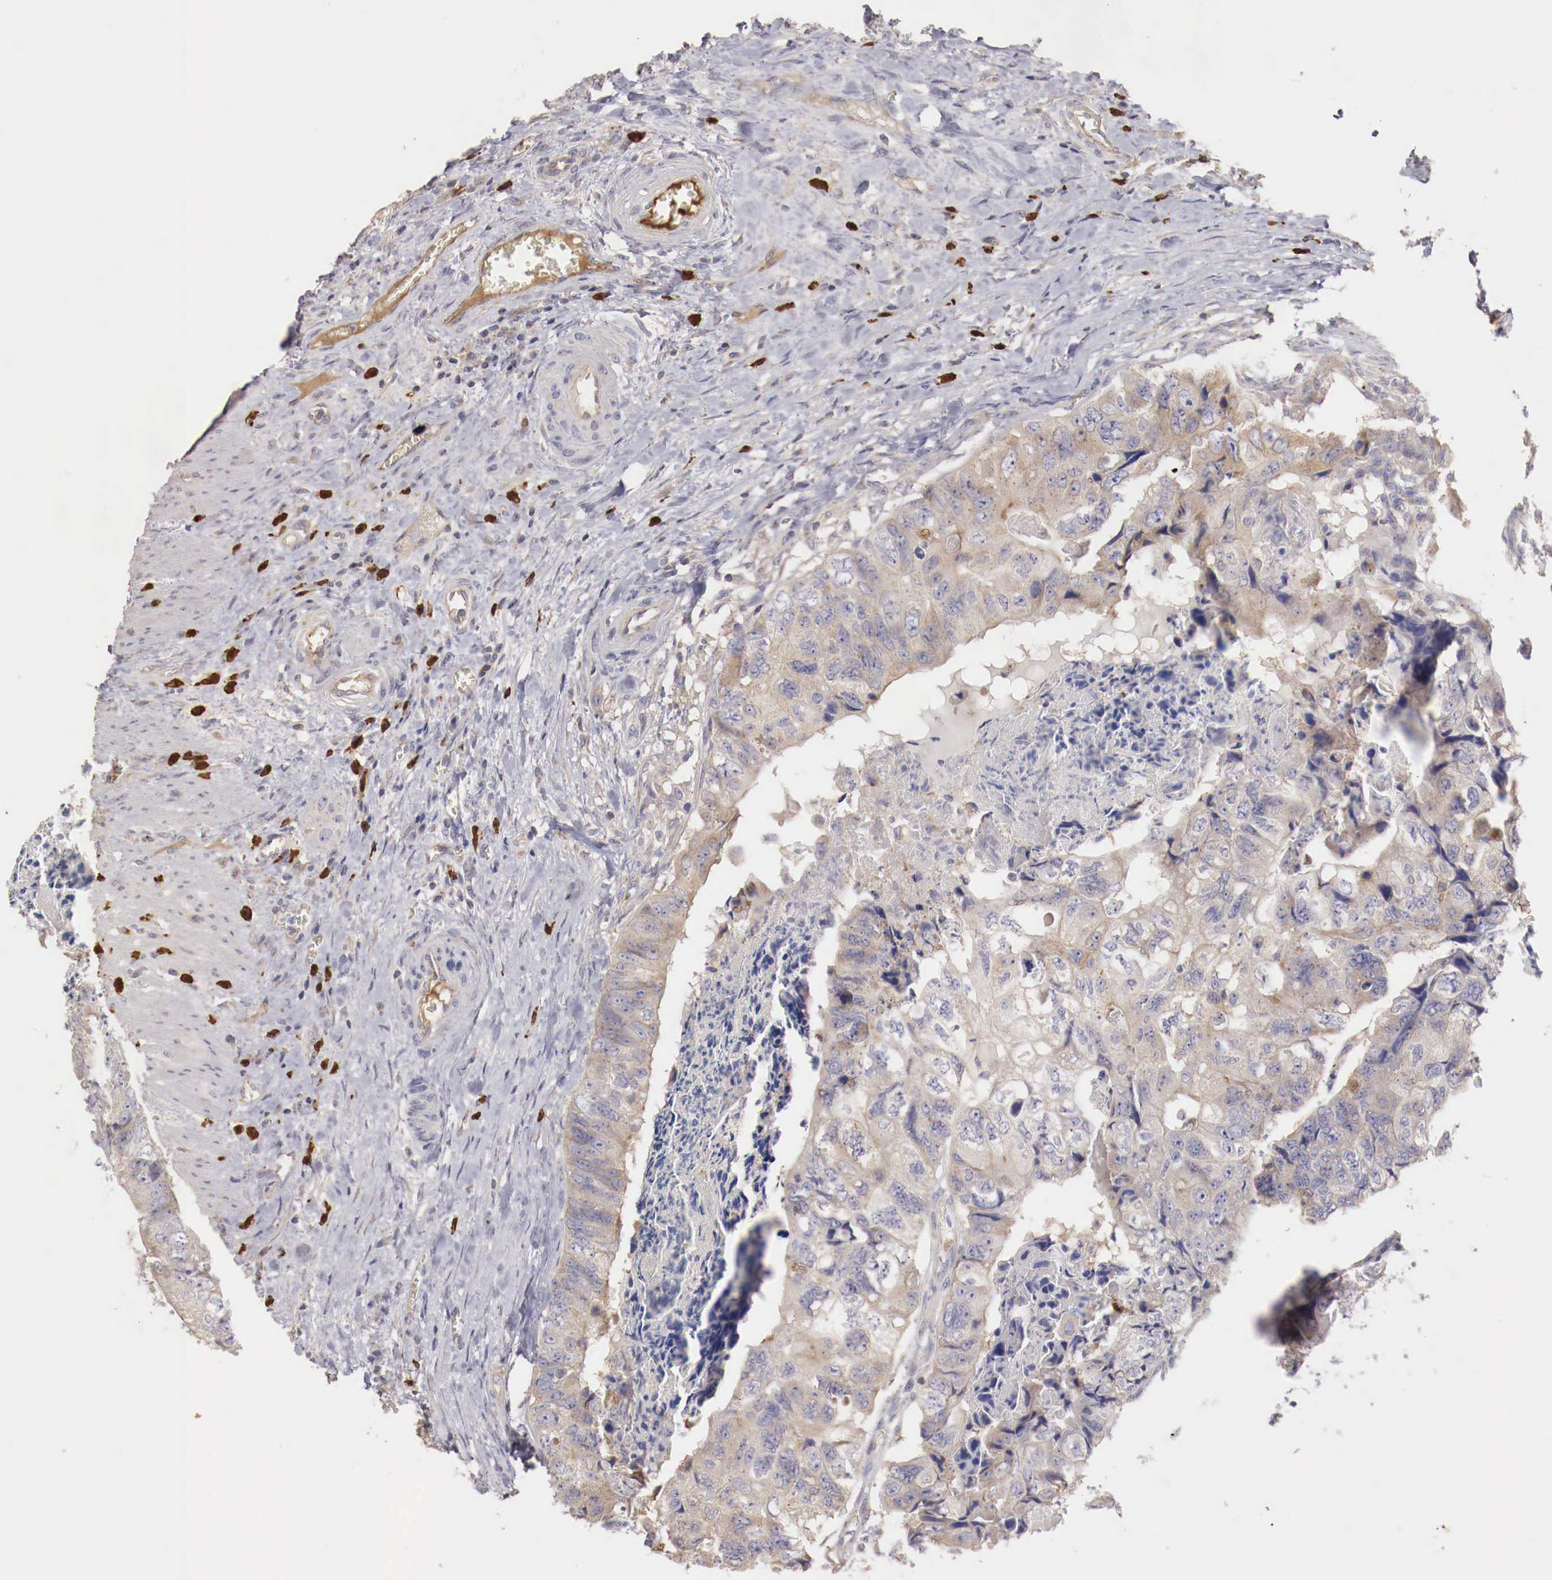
{"staining": {"intensity": "weak", "quantity": "<25%", "location": "cytoplasmic/membranous"}, "tissue": "colorectal cancer", "cell_type": "Tumor cells", "image_type": "cancer", "snomed": [{"axis": "morphology", "description": "Adenocarcinoma, NOS"}, {"axis": "topography", "description": "Rectum"}], "caption": "Colorectal cancer (adenocarcinoma) was stained to show a protein in brown. There is no significant expression in tumor cells.", "gene": "PITPNA", "patient": {"sex": "female", "age": 82}}